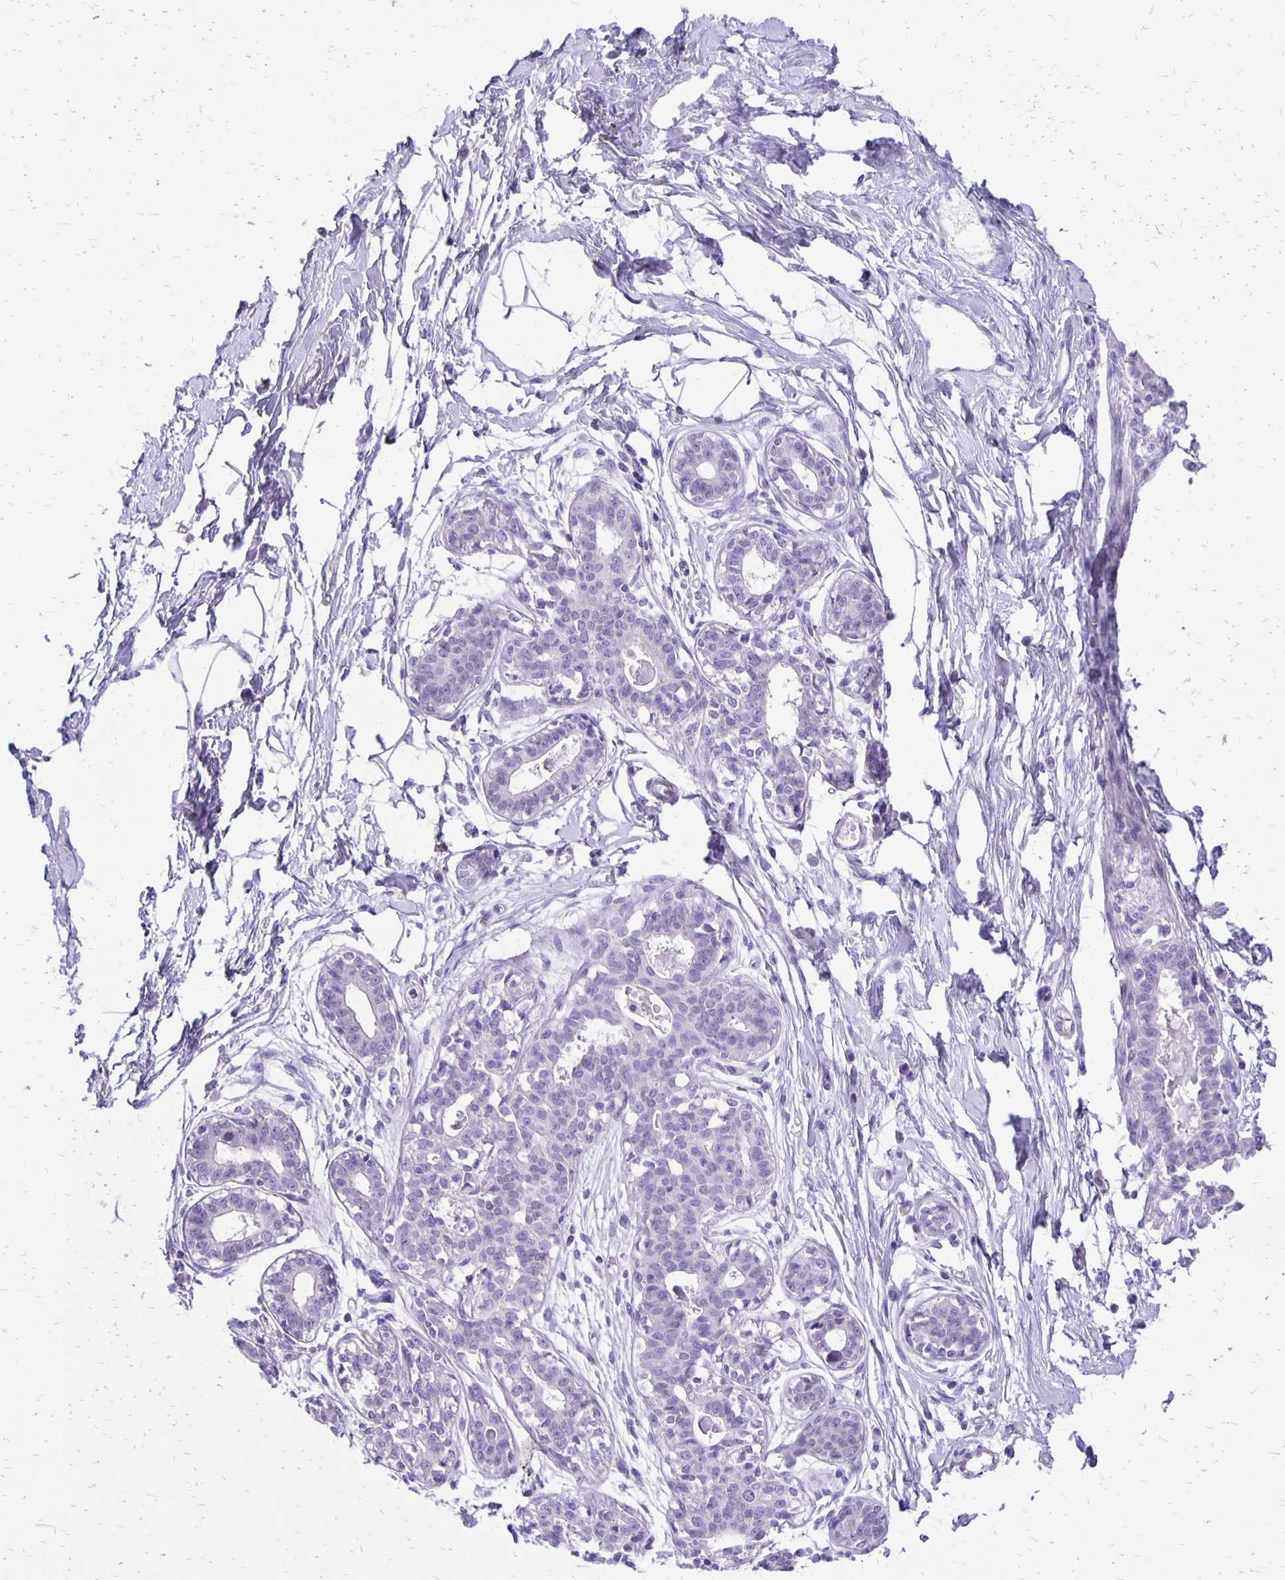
{"staining": {"intensity": "negative", "quantity": "none", "location": "none"}, "tissue": "breast", "cell_type": "Adipocytes", "image_type": "normal", "snomed": [{"axis": "morphology", "description": "Normal tissue, NOS"}, {"axis": "topography", "description": "Breast"}], "caption": "Immunohistochemical staining of unremarkable breast exhibits no significant expression in adipocytes. (Immunohistochemistry, brightfield microscopy, high magnification).", "gene": "ANKRD45", "patient": {"sex": "female", "age": 45}}